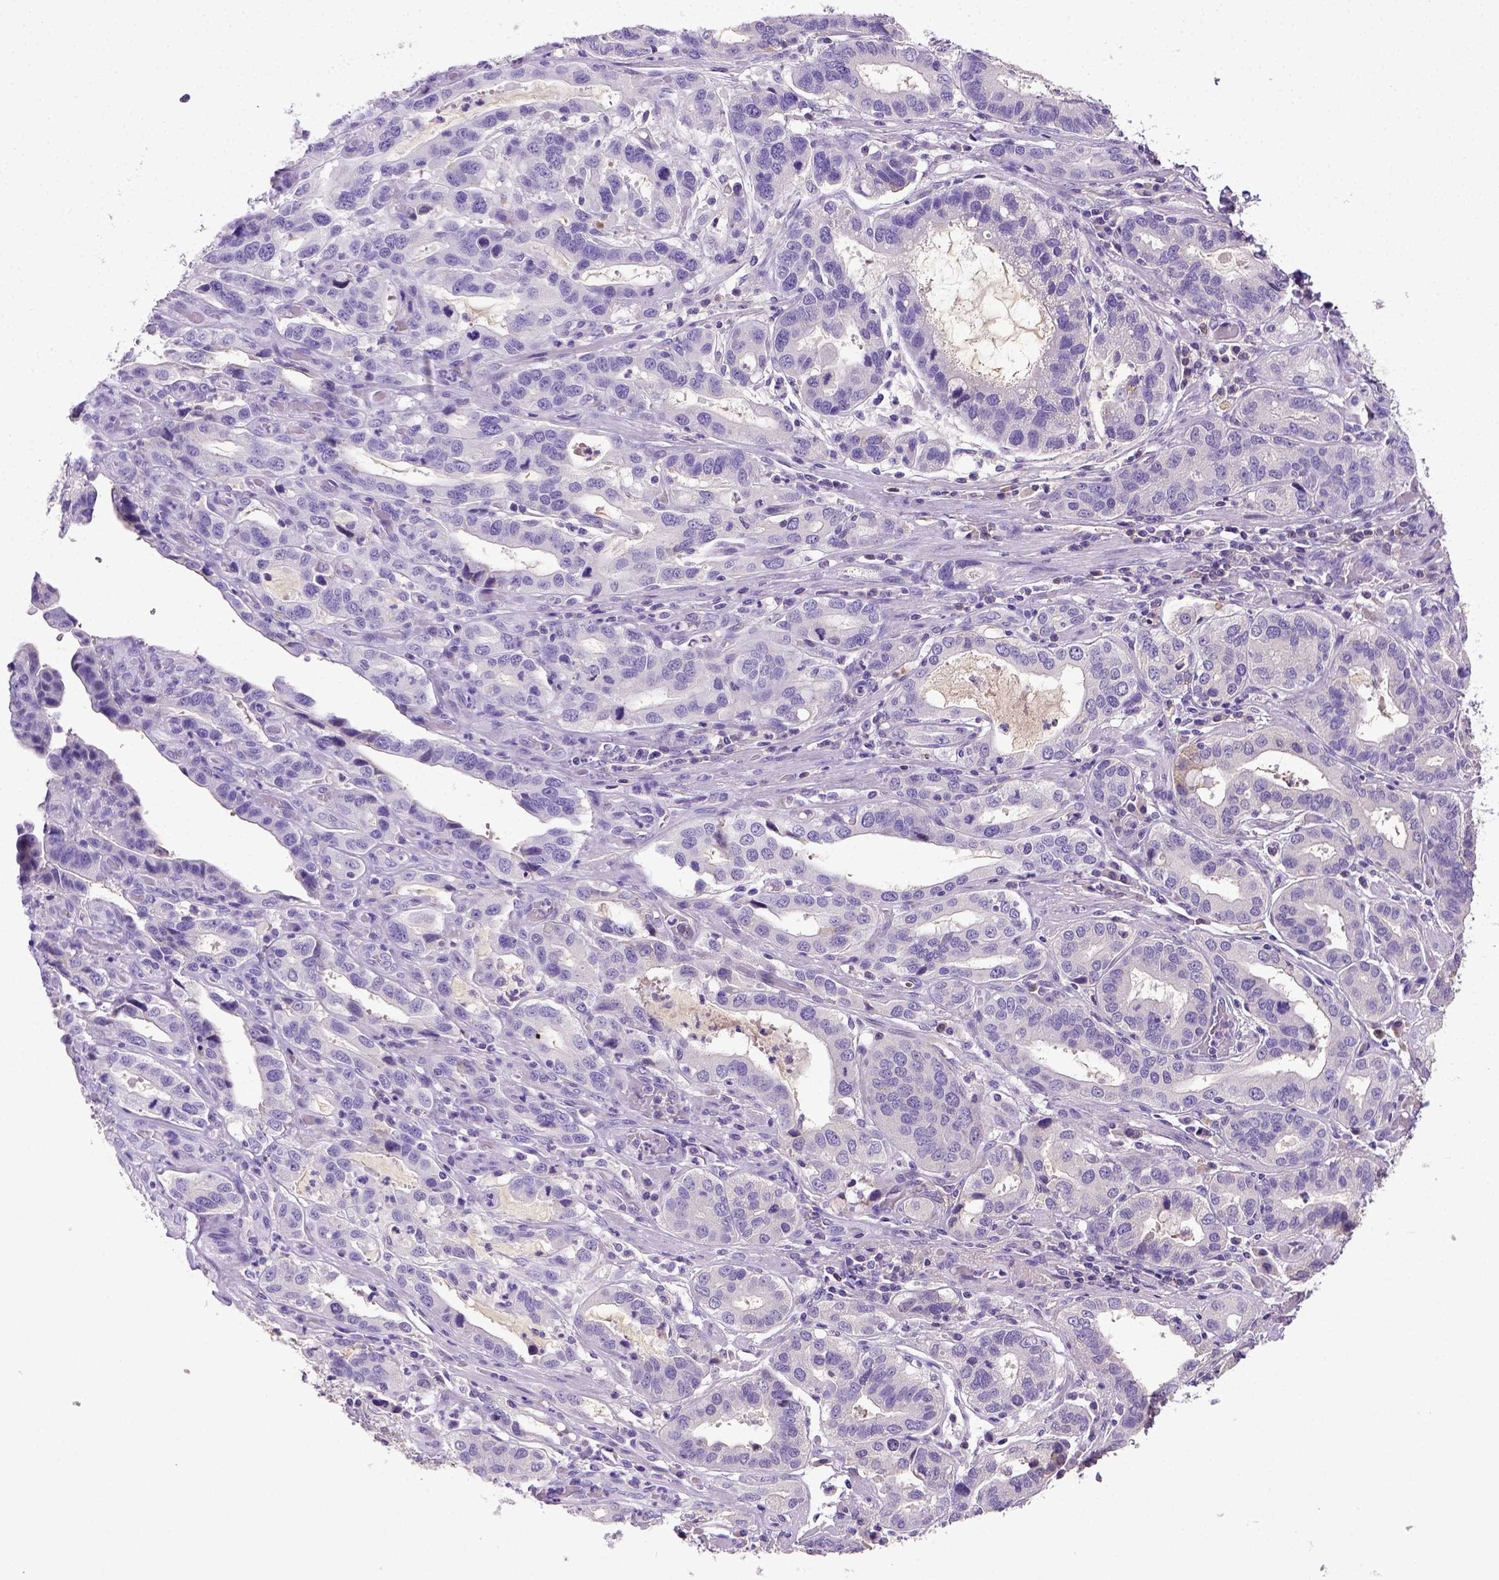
{"staining": {"intensity": "negative", "quantity": "none", "location": "none"}, "tissue": "stomach cancer", "cell_type": "Tumor cells", "image_type": "cancer", "snomed": [{"axis": "morphology", "description": "Adenocarcinoma, NOS"}, {"axis": "topography", "description": "Stomach, lower"}], "caption": "This is an IHC image of stomach adenocarcinoma. There is no expression in tumor cells.", "gene": "ITIH4", "patient": {"sex": "female", "age": 76}}